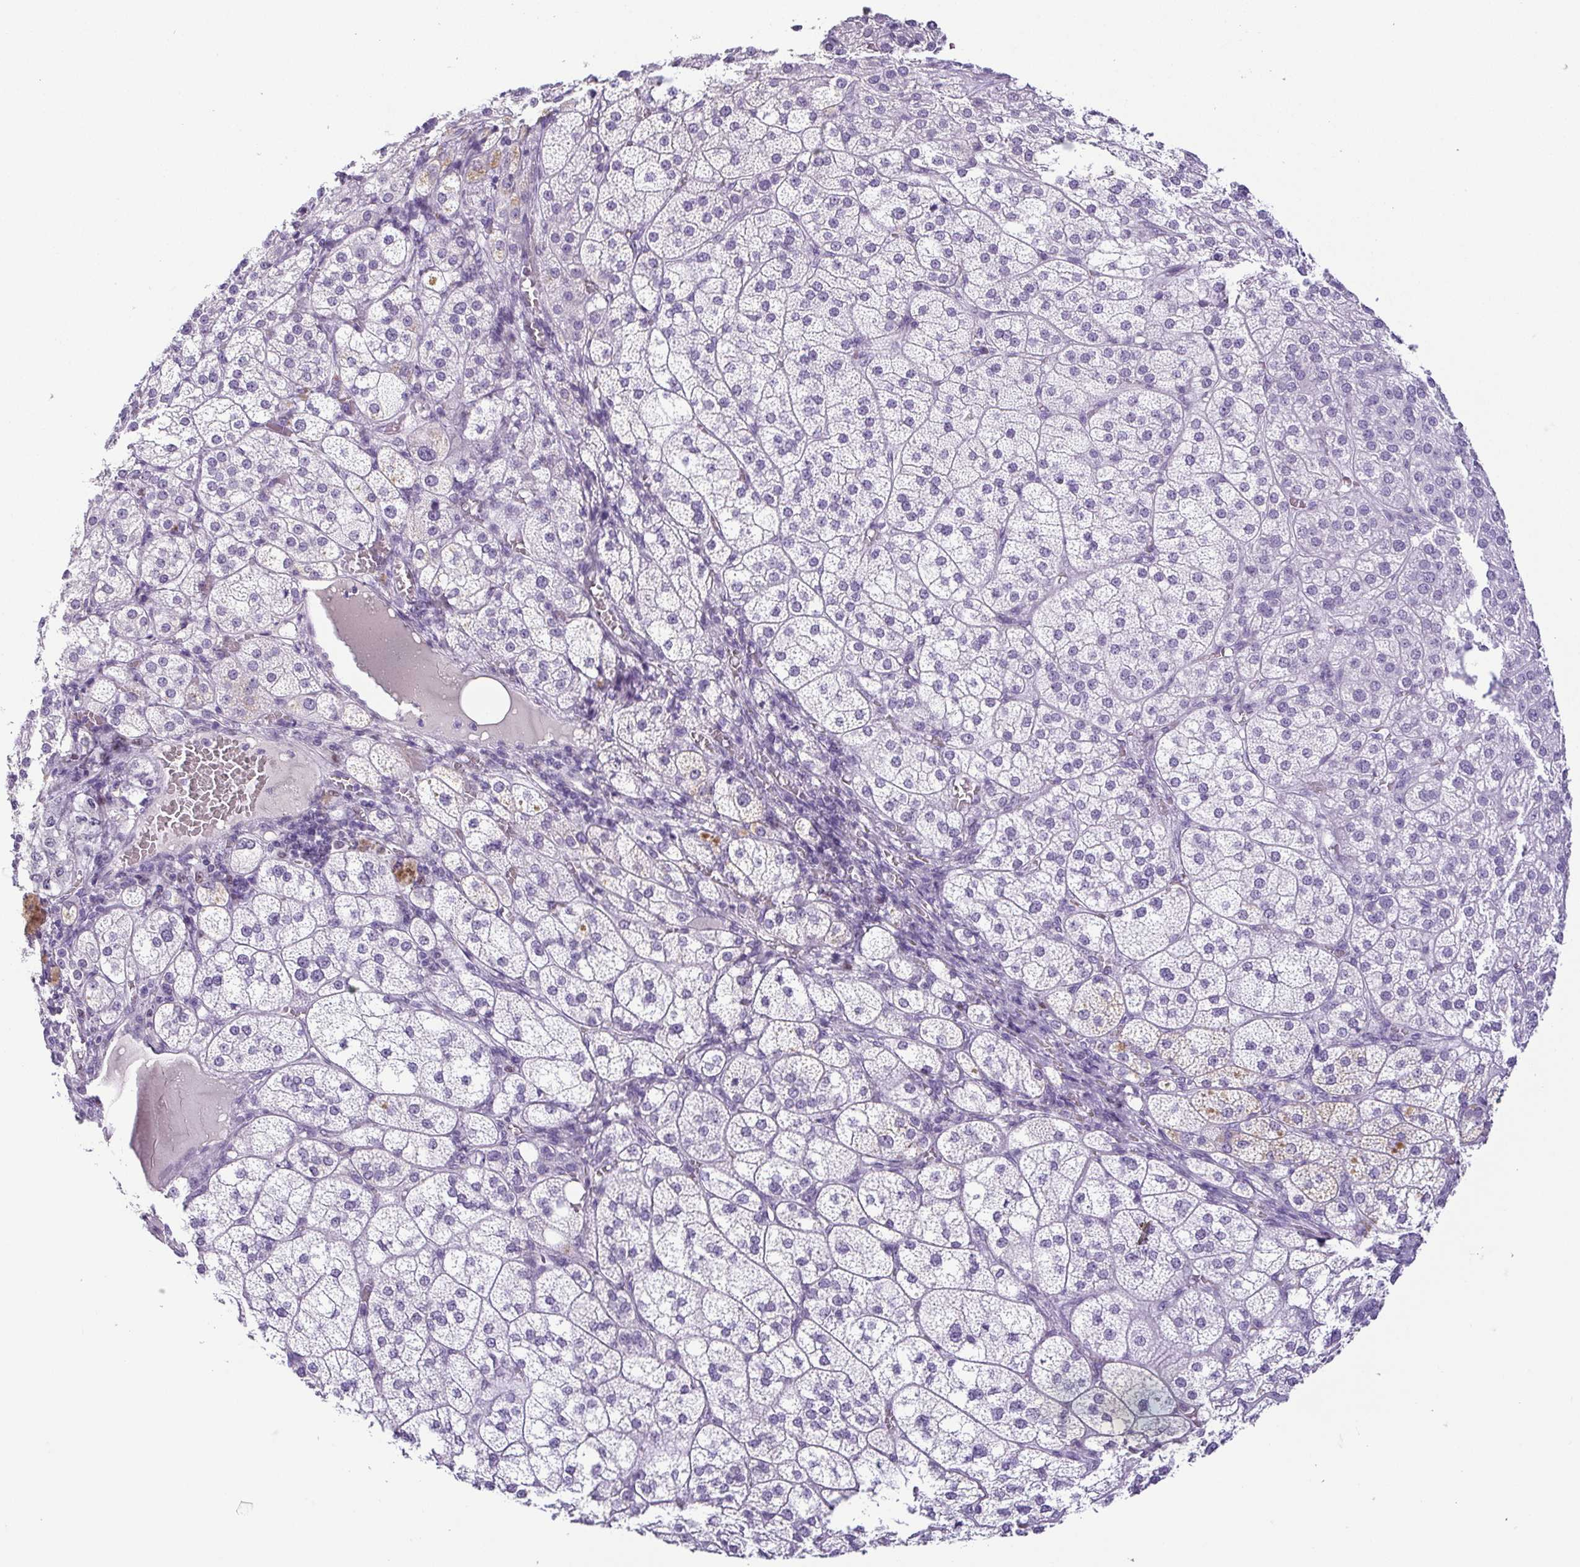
{"staining": {"intensity": "negative", "quantity": "none", "location": "none"}, "tissue": "adrenal gland", "cell_type": "Glandular cells", "image_type": "normal", "snomed": [{"axis": "morphology", "description": "Normal tissue, NOS"}, {"axis": "topography", "description": "Adrenal gland"}], "caption": "This is an IHC photomicrograph of benign human adrenal gland. There is no expression in glandular cells.", "gene": "TCF3", "patient": {"sex": "female", "age": 60}}